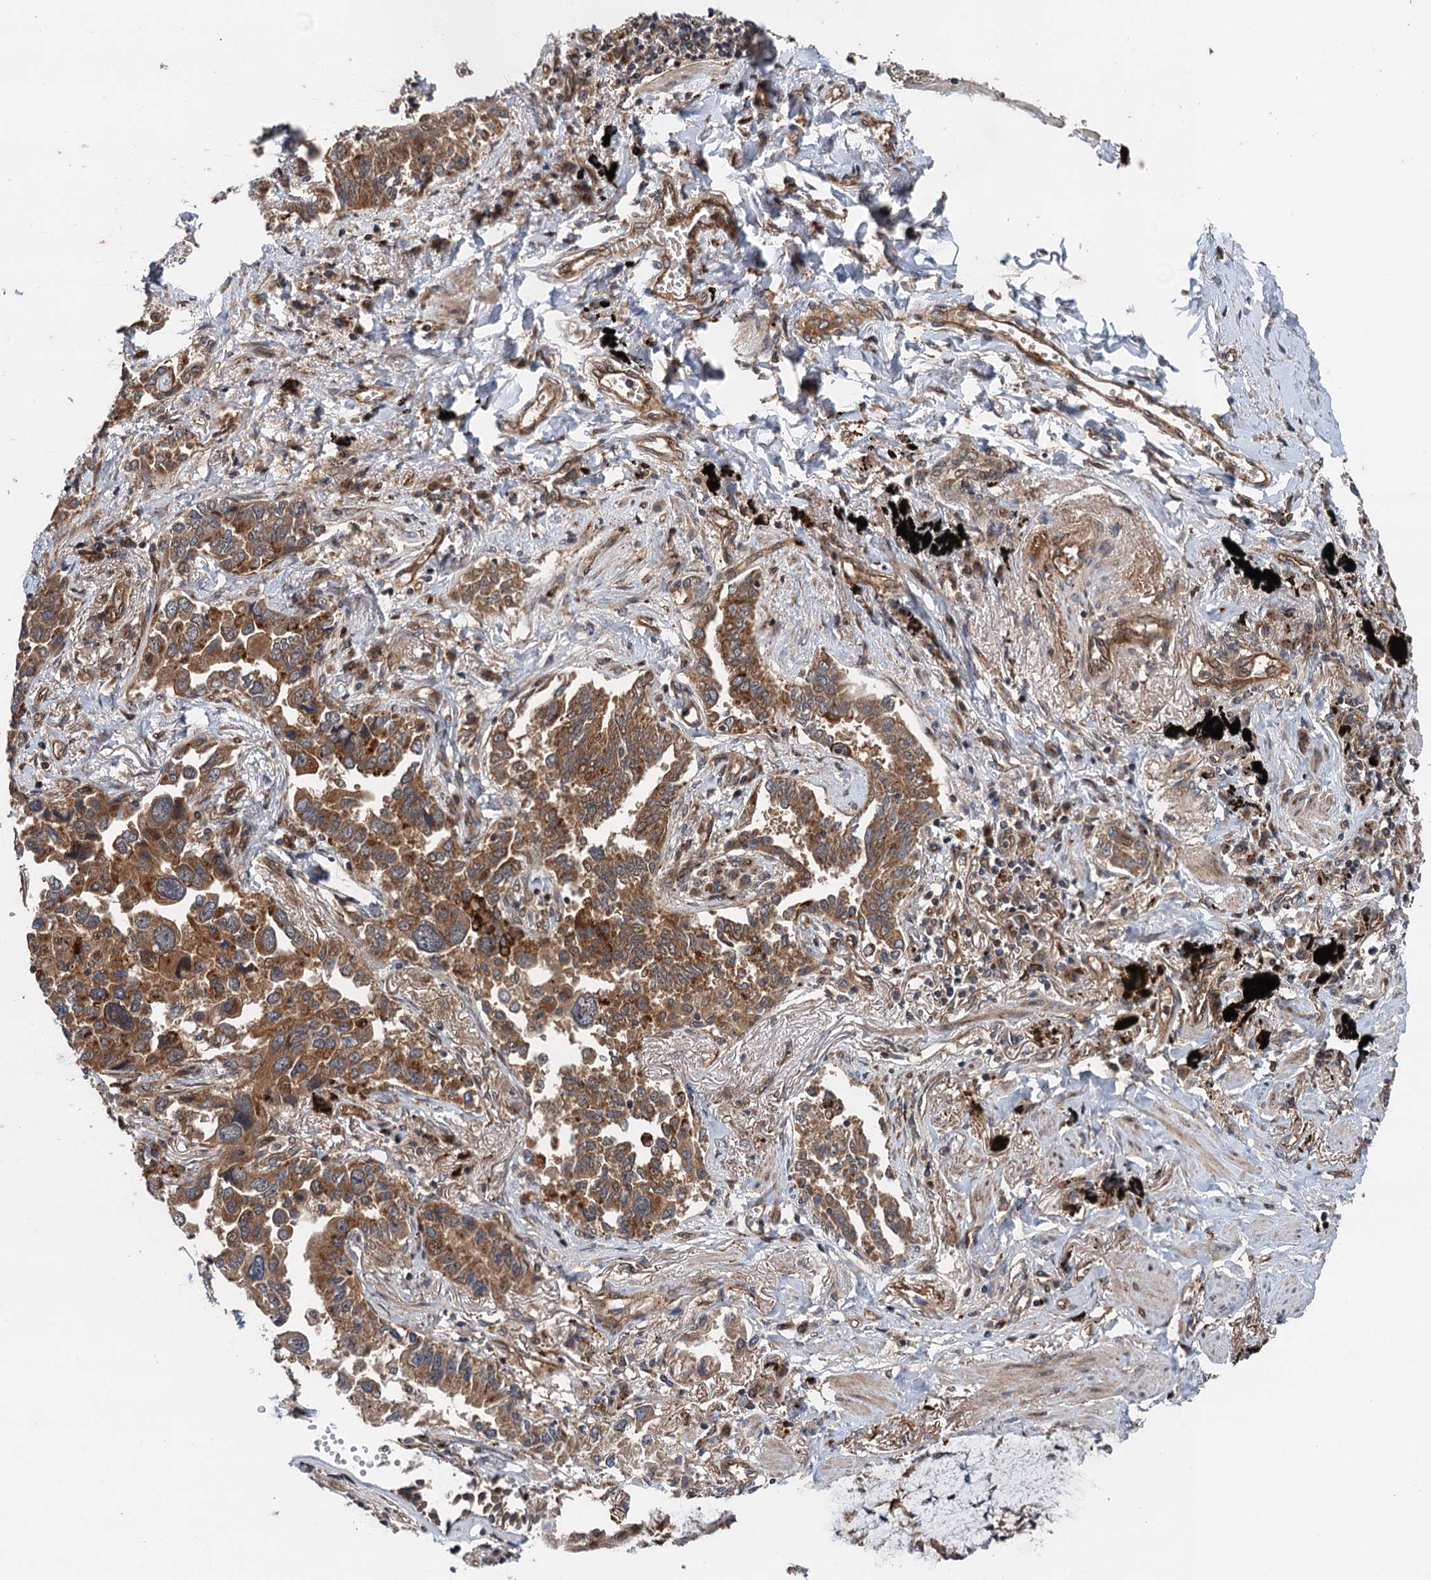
{"staining": {"intensity": "moderate", "quantity": ">75%", "location": "cytoplasmic/membranous"}, "tissue": "lung cancer", "cell_type": "Tumor cells", "image_type": "cancer", "snomed": [{"axis": "morphology", "description": "Adenocarcinoma, NOS"}, {"axis": "topography", "description": "Lung"}], "caption": "A histopathology image of lung adenocarcinoma stained for a protein shows moderate cytoplasmic/membranous brown staining in tumor cells. (DAB IHC, brown staining for protein, blue staining for nuclei).", "gene": "NLRP10", "patient": {"sex": "male", "age": 67}}